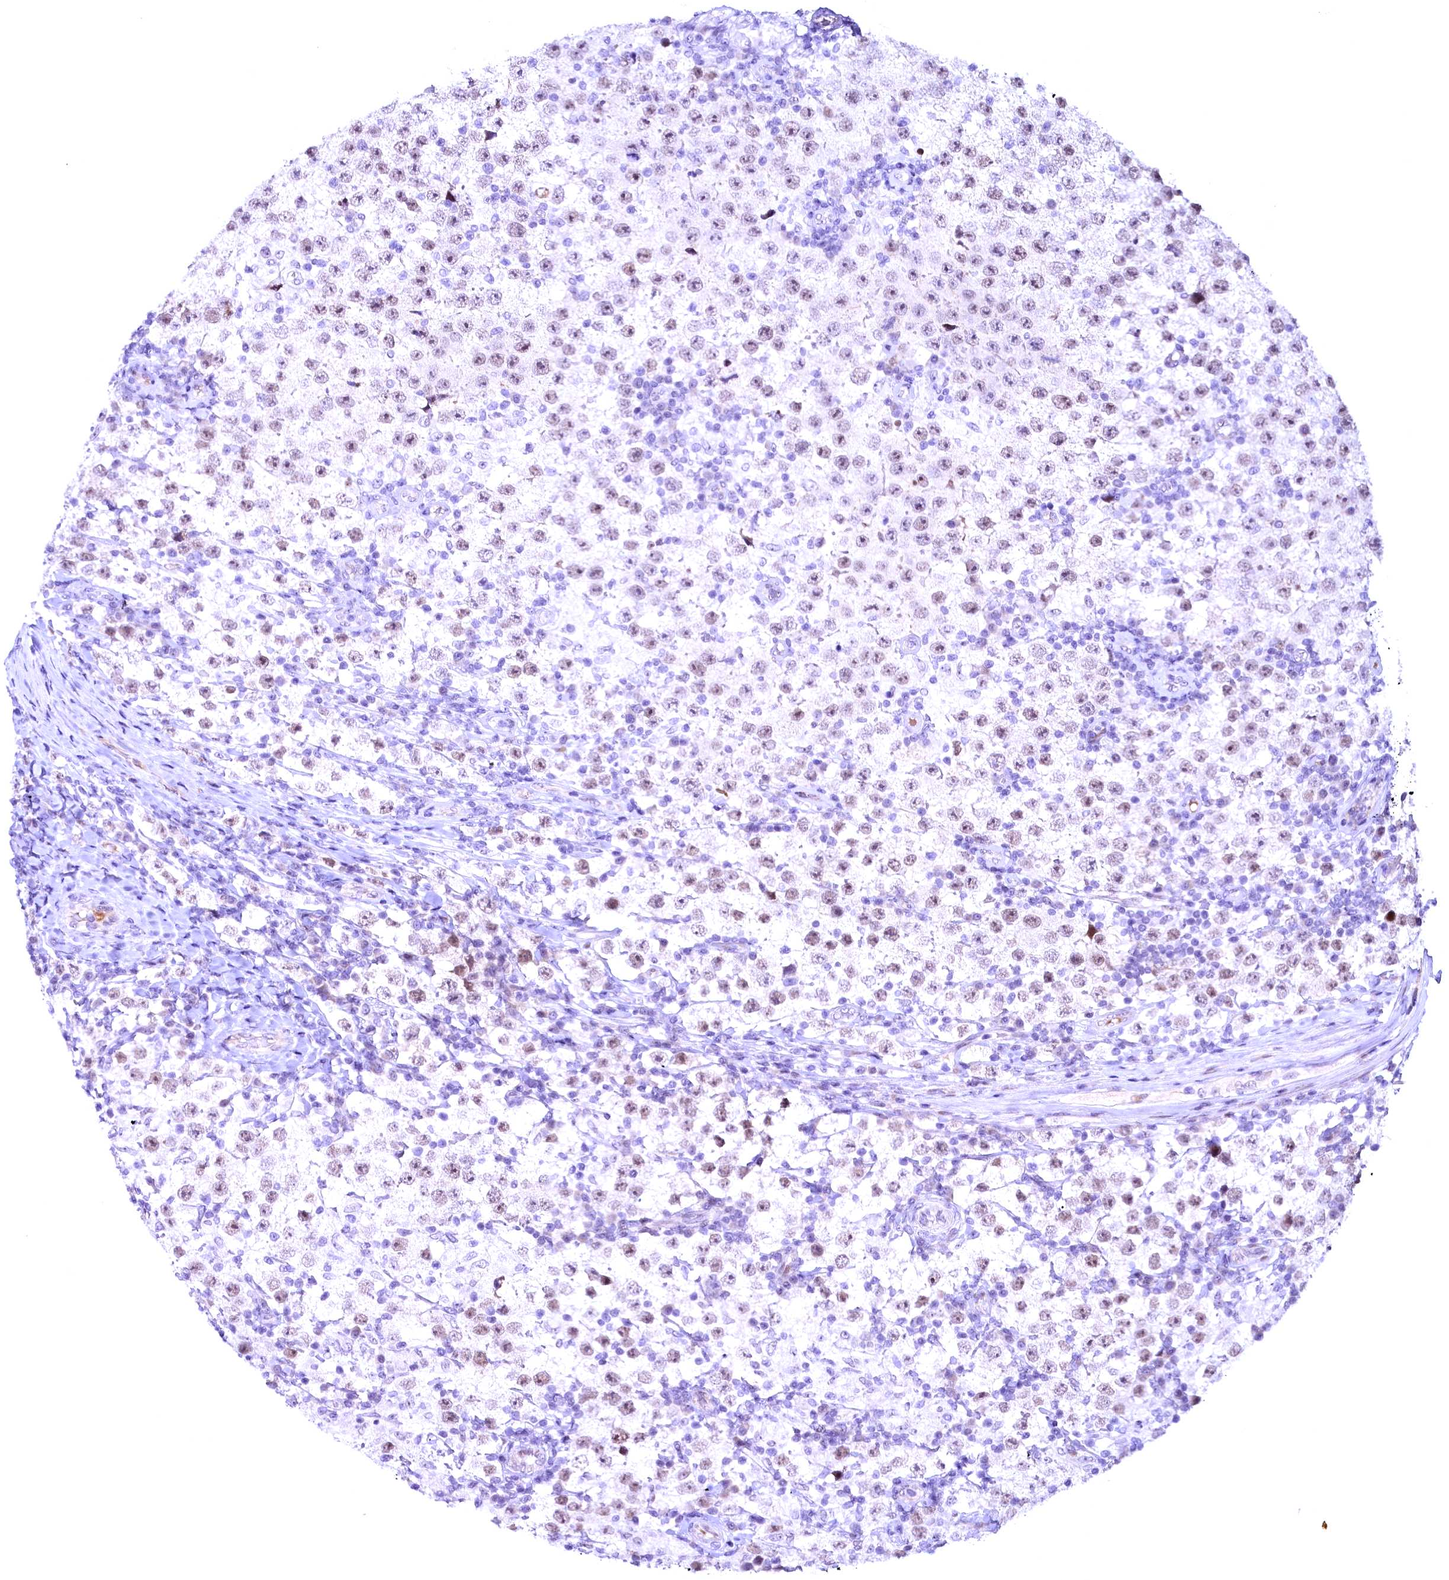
{"staining": {"intensity": "weak", "quantity": "25%-75%", "location": "nuclear"}, "tissue": "testis cancer", "cell_type": "Tumor cells", "image_type": "cancer", "snomed": [{"axis": "morphology", "description": "Normal tissue, NOS"}, {"axis": "morphology", "description": "Urothelial carcinoma, High grade"}, {"axis": "morphology", "description": "Seminoma, NOS"}, {"axis": "morphology", "description": "Carcinoma, Embryonal, NOS"}, {"axis": "topography", "description": "Urinary bladder"}, {"axis": "topography", "description": "Testis"}], "caption": "IHC image of high-grade urothelial carcinoma (testis) stained for a protein (brown), which shows low levels of weak nuclear staining in approximately 25%-75% of tumor cells.", "gene": "CCDC106", "patient": {"sex": "male", "age": 41}}